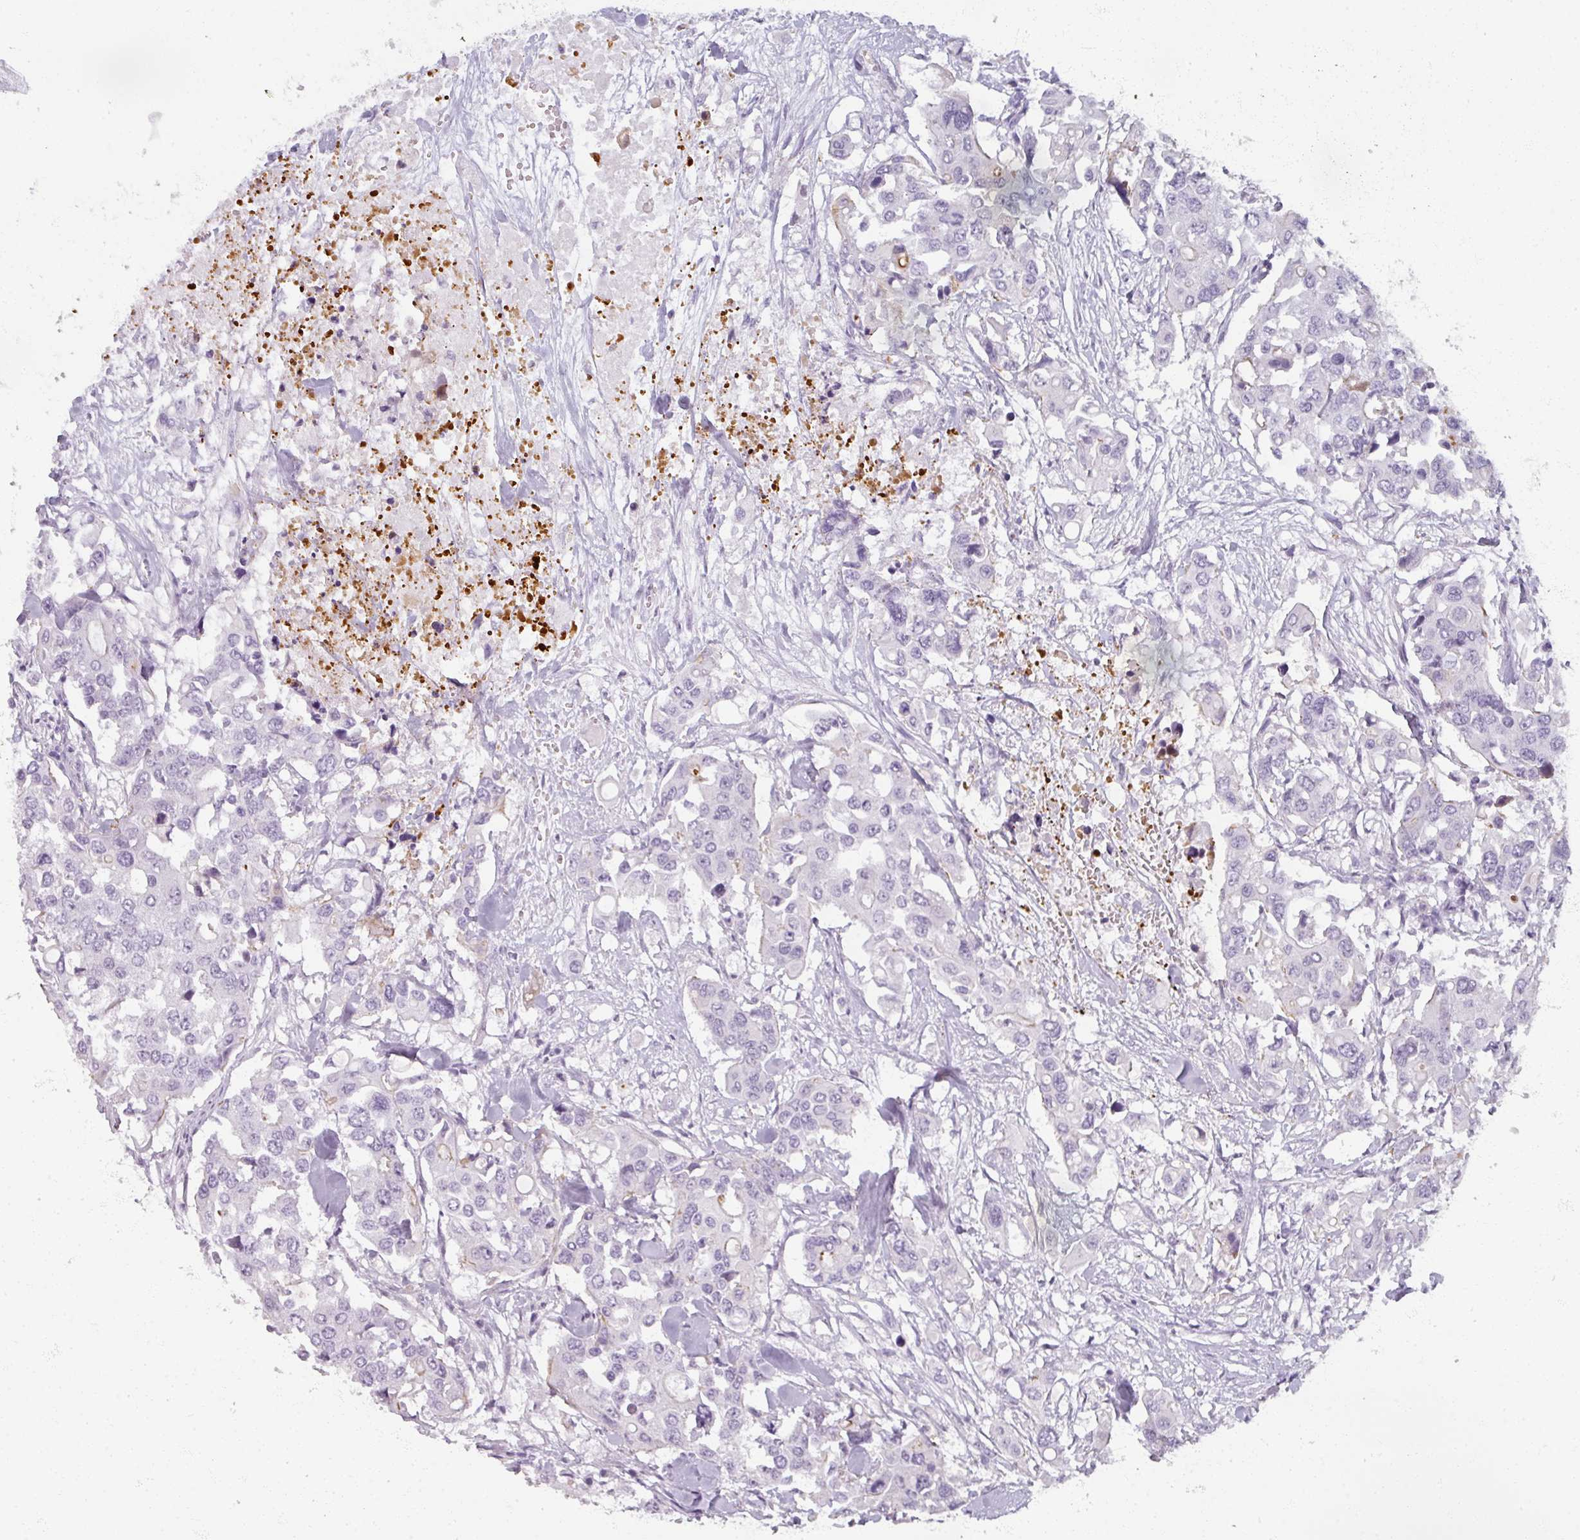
{"staining": {"intensity": "negative", "quantity": "none", "location": "none"}, "tissue": "colorectal cancer", "cell_type": "Tumor cells", "image_type": "cancer", "snomed": [{"axis": "morphology", "description": "Adenocarcinoma, NOS"}, {"axis": "topography", "description": "Colon"}], "caption": "The histopathology image shows no staining of tumor cells in colorectal cancer.", "gene": "RFPL2", "patient": {"sex": "male", "age": 77}}